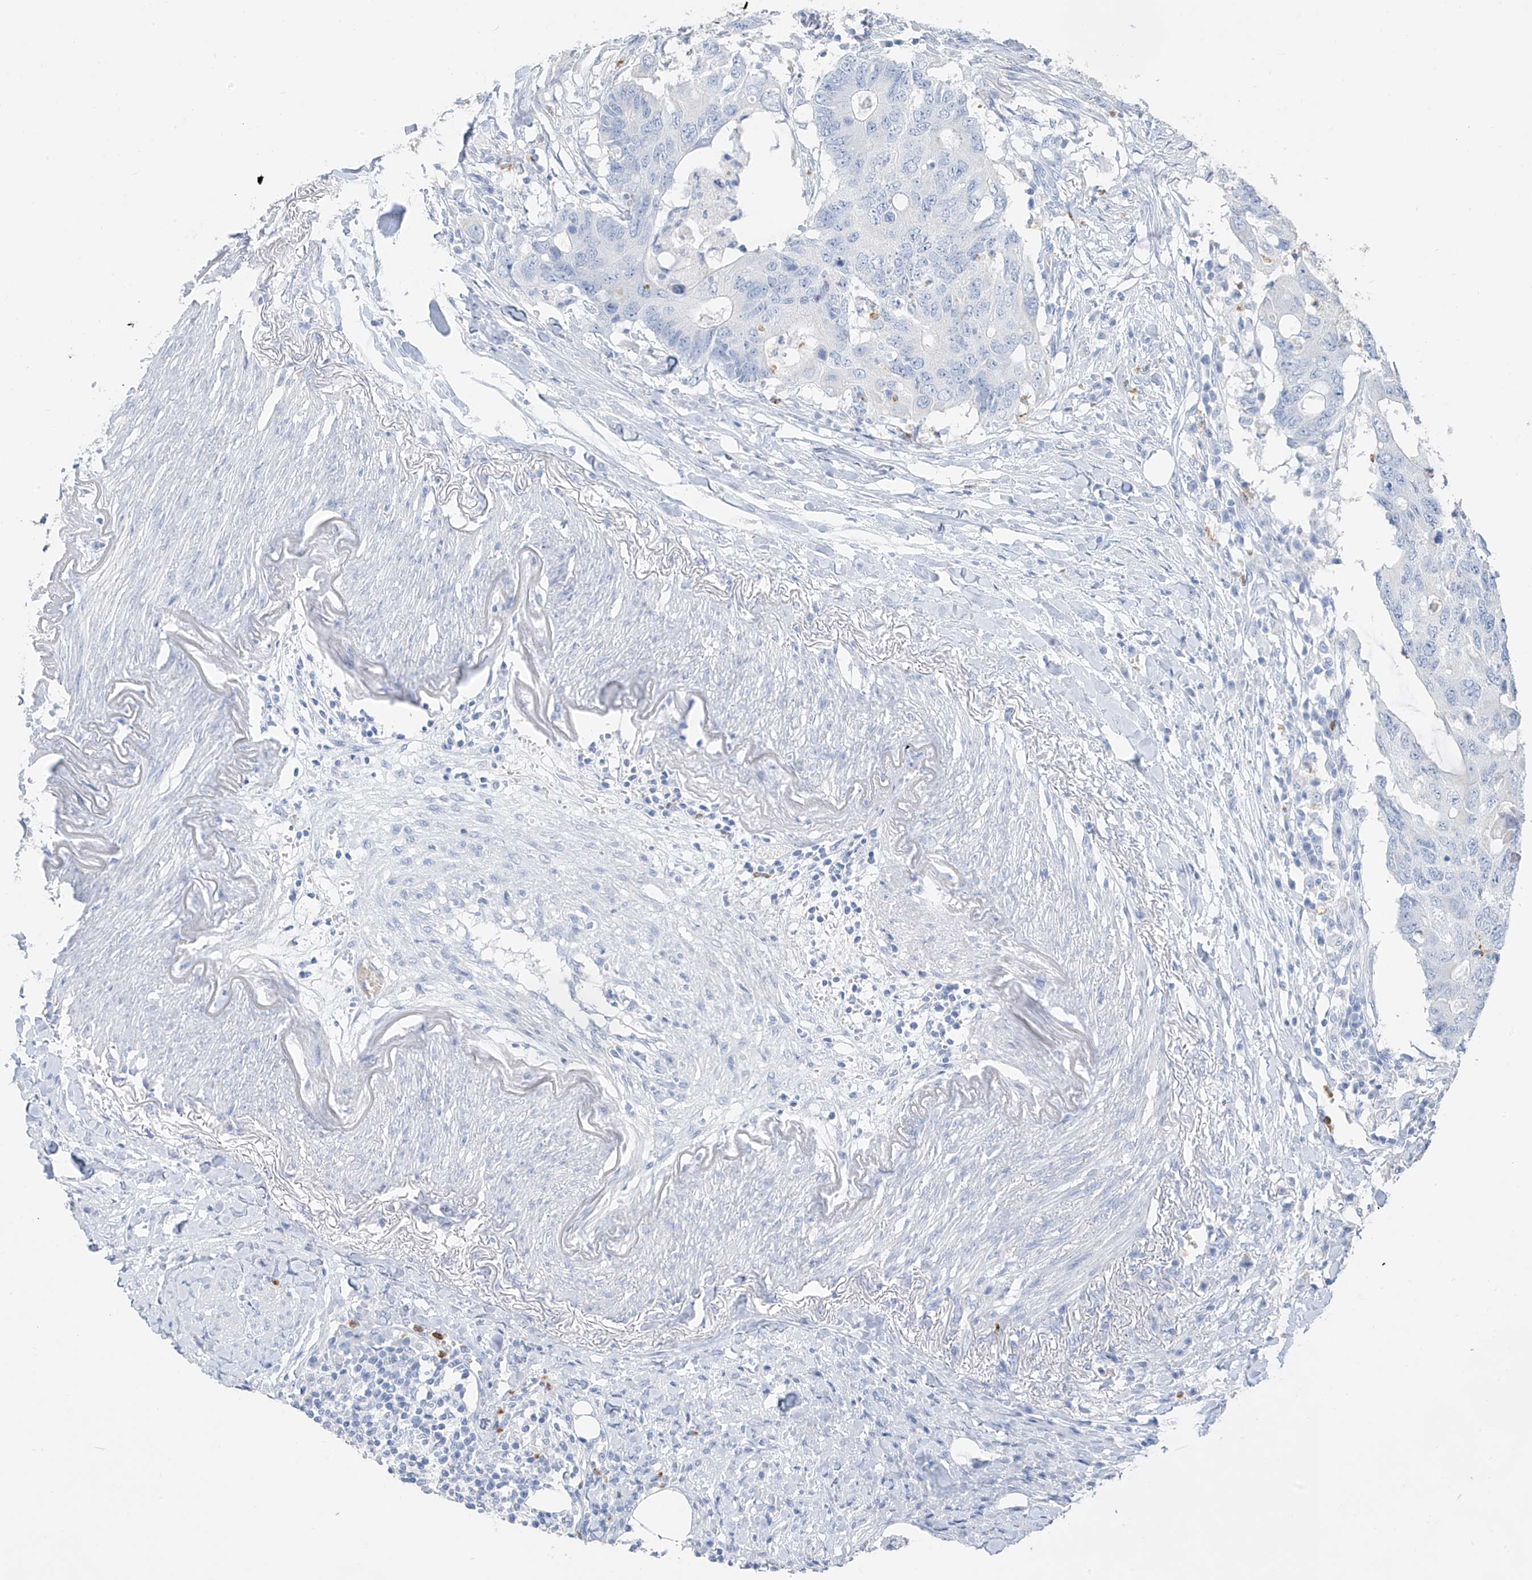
{"staining": {"intensity": "negative", "quantity": "none", "location": "none"}, "tissue": "colorectal cancer", "cell_type": "Tumor cells", "image_type": "cancer", "snomed": [{"axis": "morphology", "description": "Adenocarcinoma, NOS"}, {"axis": "topography", "description": "Colon"}], "caption": "High power microscopy photomicrograph of an immunohistochemistry micrograph of colorectal cancer (adenocarcinoma), revealing no significant staining in tumor cells.", "gene": "PAFAH1B3", "patient": {"sex": "male", "age": 71}}